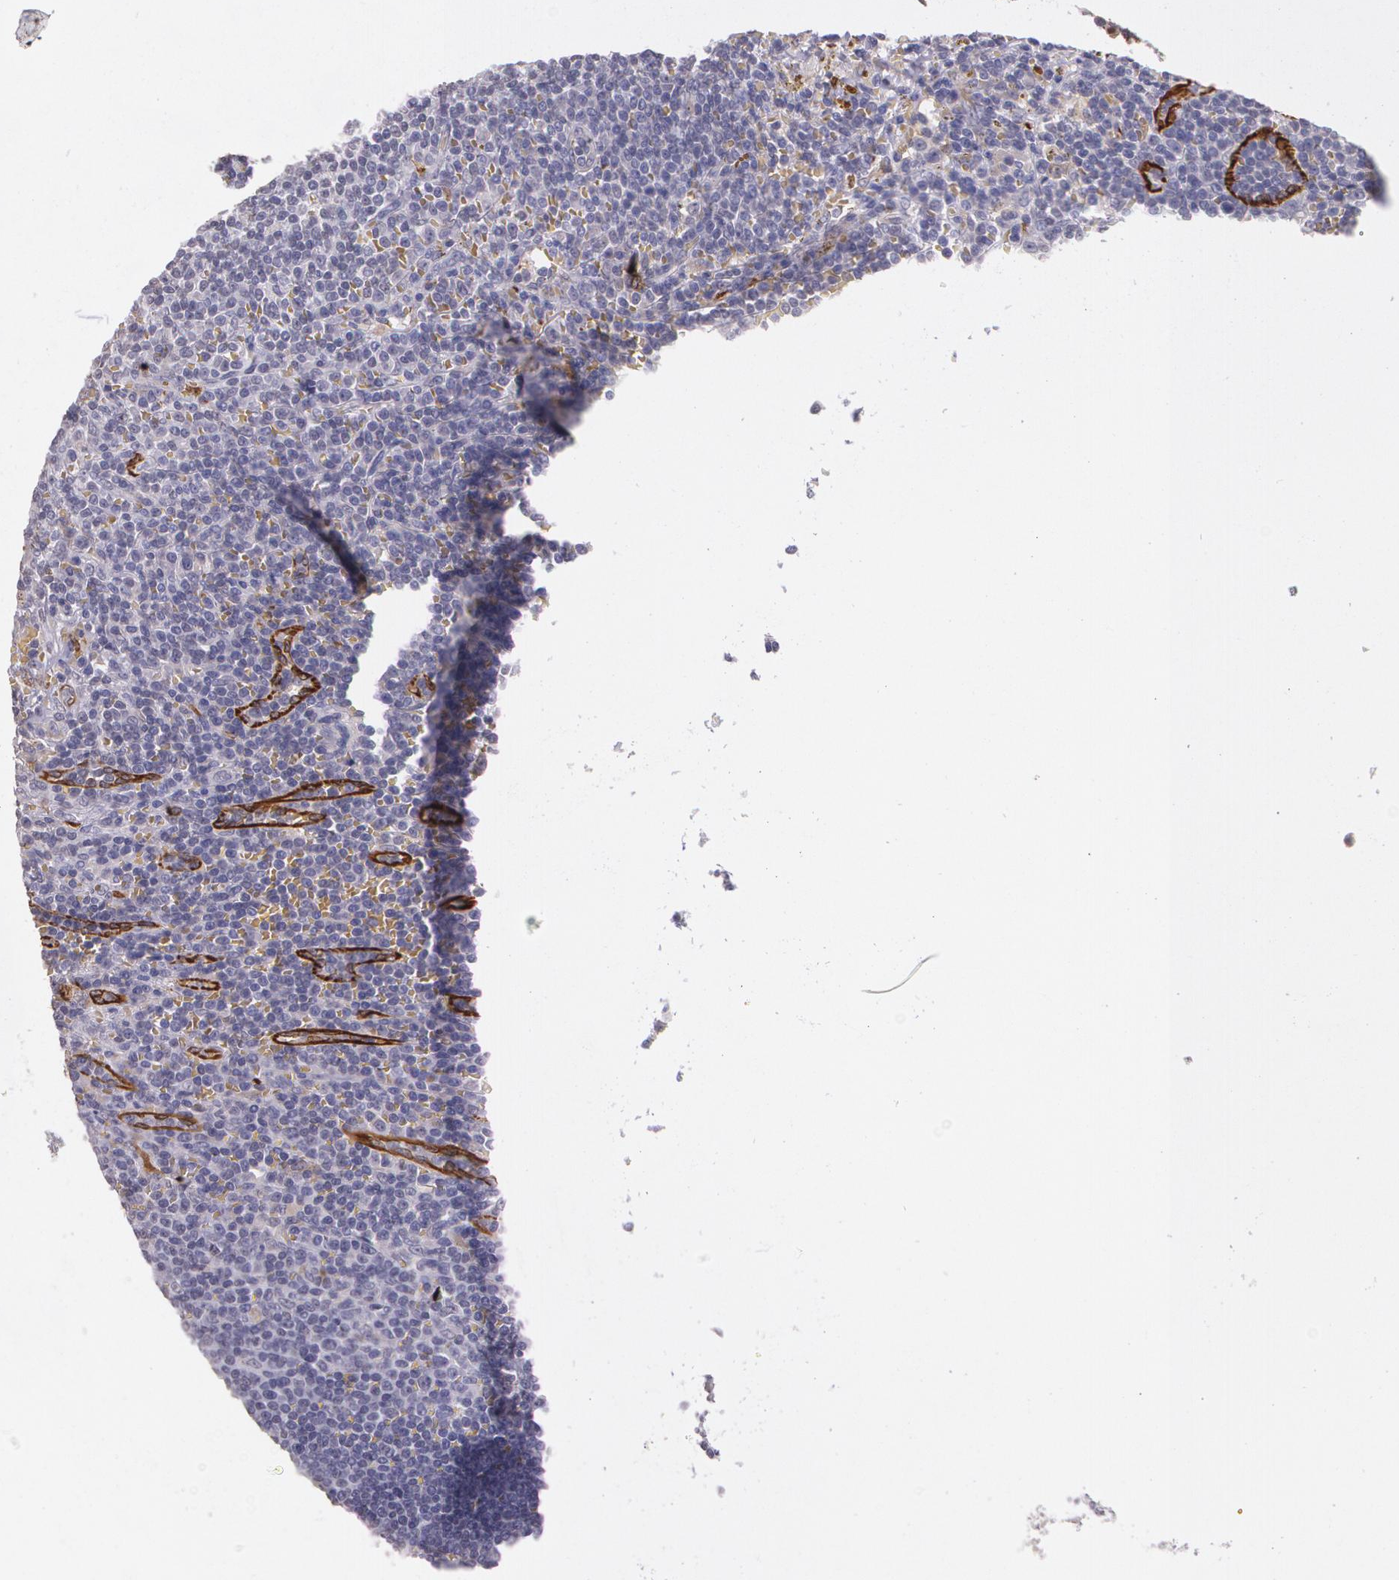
{"staining": {"intensity": "negative", "quantity": "none", "location": "none"}, "tissue": "lymphoma", "cell_type": "Tumor cells", "image_type": "cancer", "snomed": [{"axis": "morphology", "description": "Malignant lymphoma, non-Hodgkin's type, Low grade"}, {"axis": "topography", "description": "Spleen"}], "caption": "Image shows no protein positivity in tumor cells of lymphoma tissue. Brightfield microscopy of IHC stained with DAB (brown) and hematoxylin (blue), captured at high magnification.", "gene": "RTN1", "patient": {"sex": "male", "age": 80}}